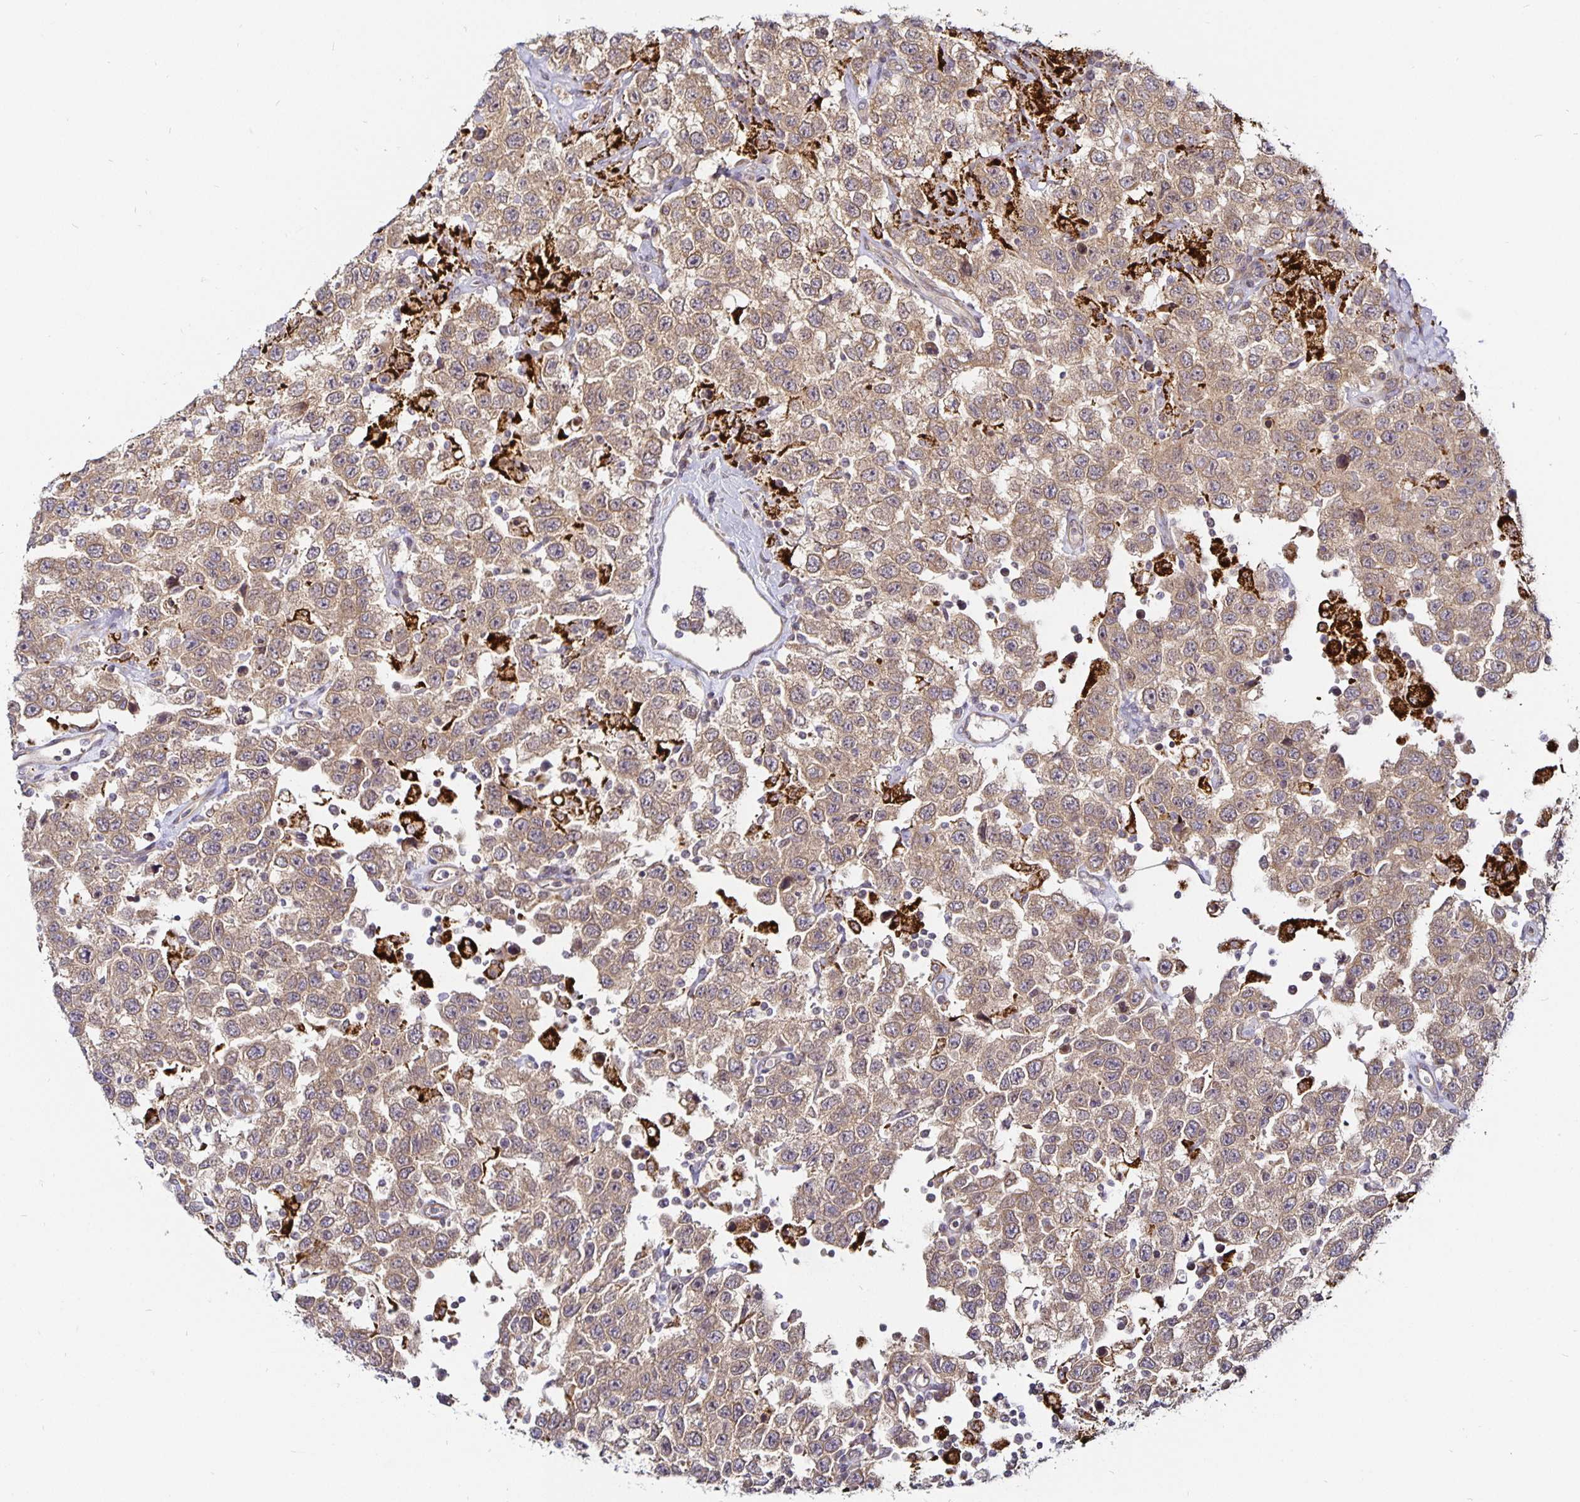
{"staining": {"intensity": "moderate", "quantity": ">75%", "location": "cytoplasmic/membranous"}, "tissue": "testis cancer", "cell_type": "Tumor cells", "image_type": "cancer", "snomed": [{"axis": "morphology", "description": "Seminoma, NOS"}, {"axis": "topography", "description": "Testis"}], "caption": "Protein expression analysis of human testis seminoma reveals moderate cytoplasmic/membranous staining in about >75% of tumor cells. The staining is performed using DAB brown chromogen to label protein expression. The nuclei are counter-stained blue using hematoxylin.", "gene": "CYP27A1", "patient": {"sex": "male", "age": 41}}